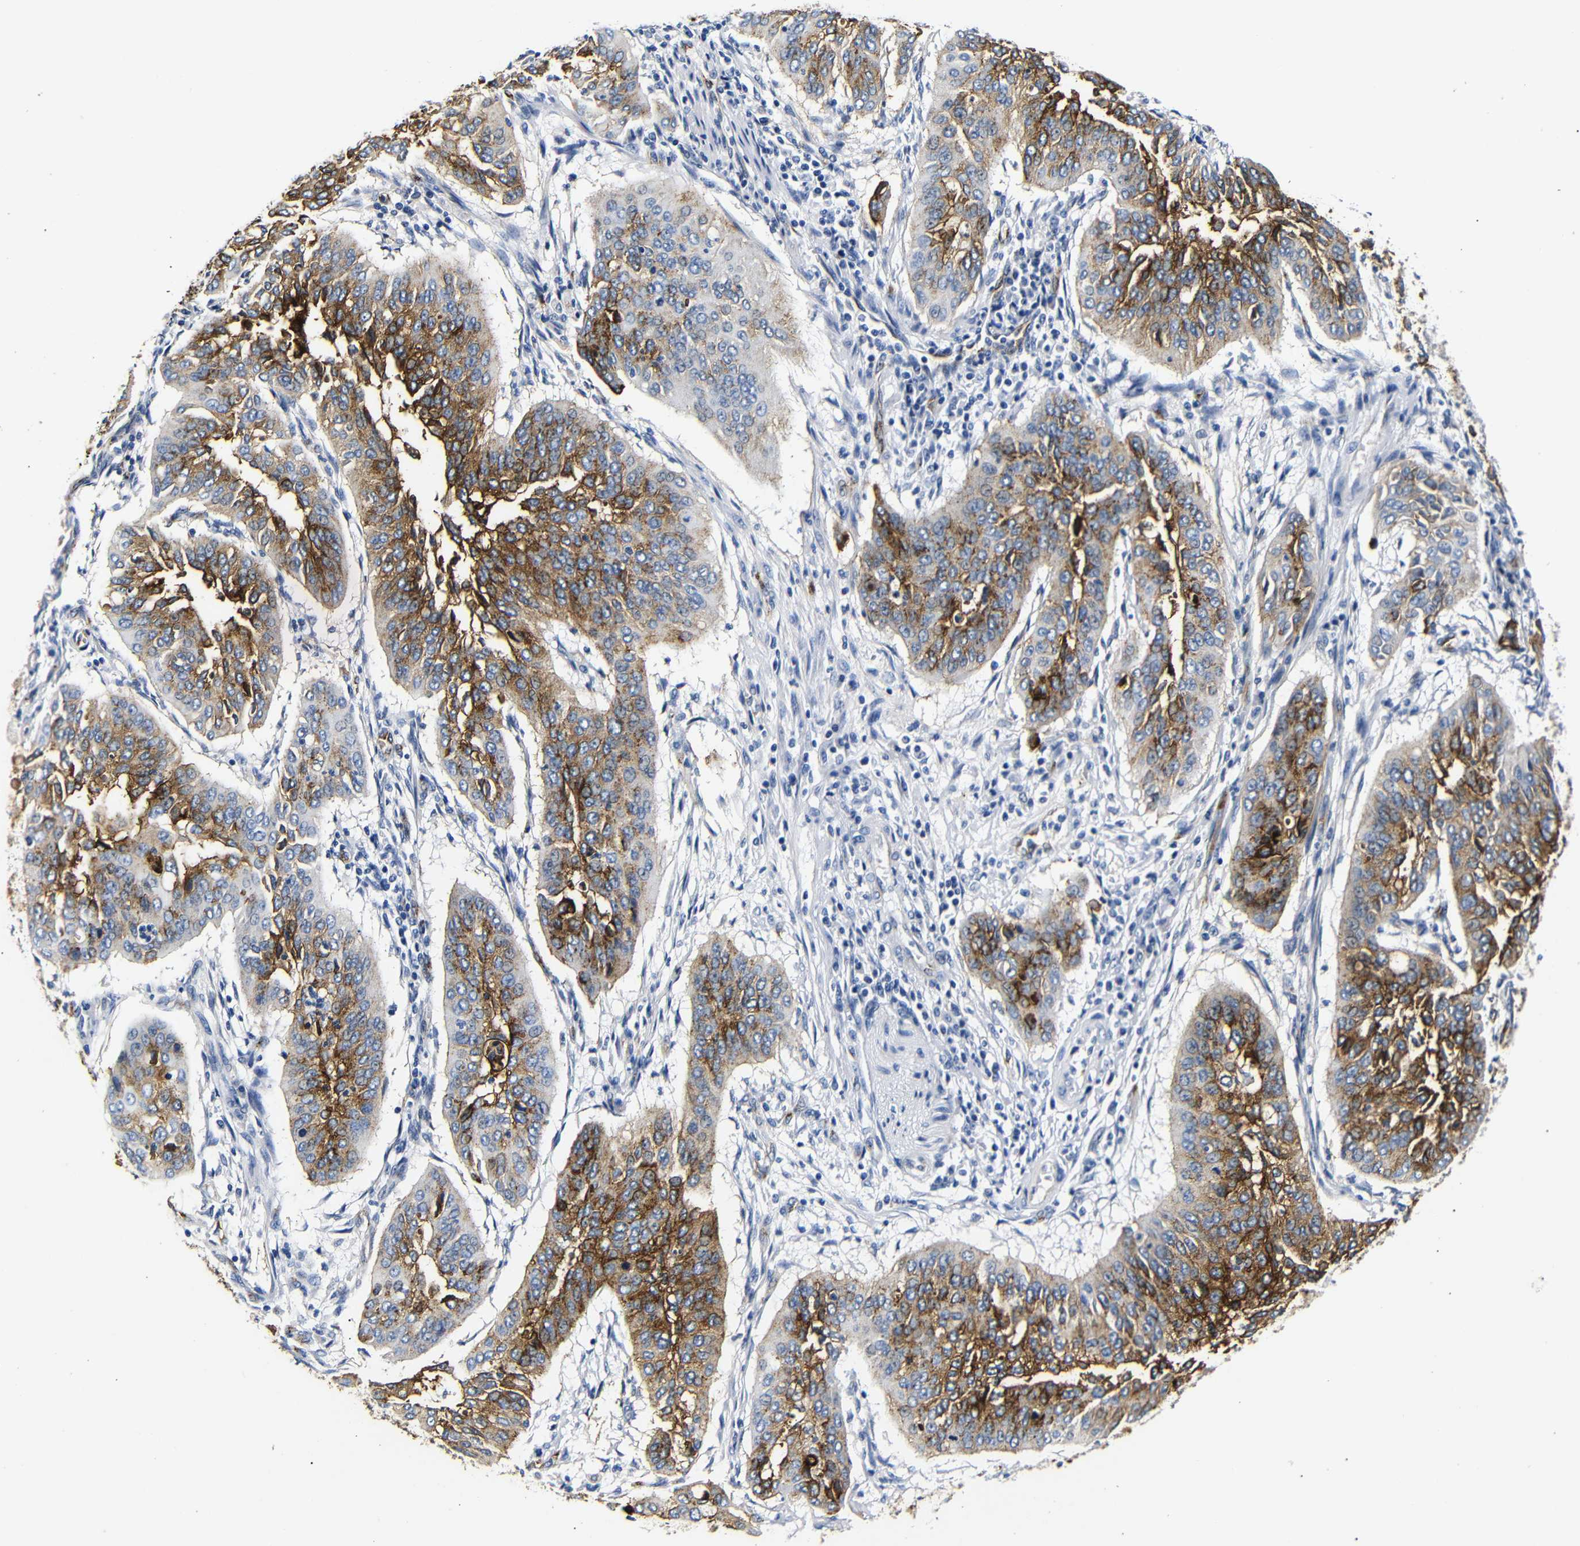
{"staining": {"intensity": "moderate", "quantity": ">75%", "location": "cytoplasmic/membranous"}, "tissue": "cervical cancer", "cell_type": "Tumor cells", "image_type": "cancer", "snomed": [{"axis": "morphology", "description": "Normal tissue, NOS"}, {"axis": "morphology", "description": "Squamous cell carcinoma, NOS"}, {"axis": "topography", "description": "Cervix"}], "caption": "Cervical cancer (squamous cell carcinoma) stained for a protein shows moderate cytoplasmic/membranous positivity in tumor cells.", "gene": "MUC4", "patient": {"sex": "female", "age": 39}}